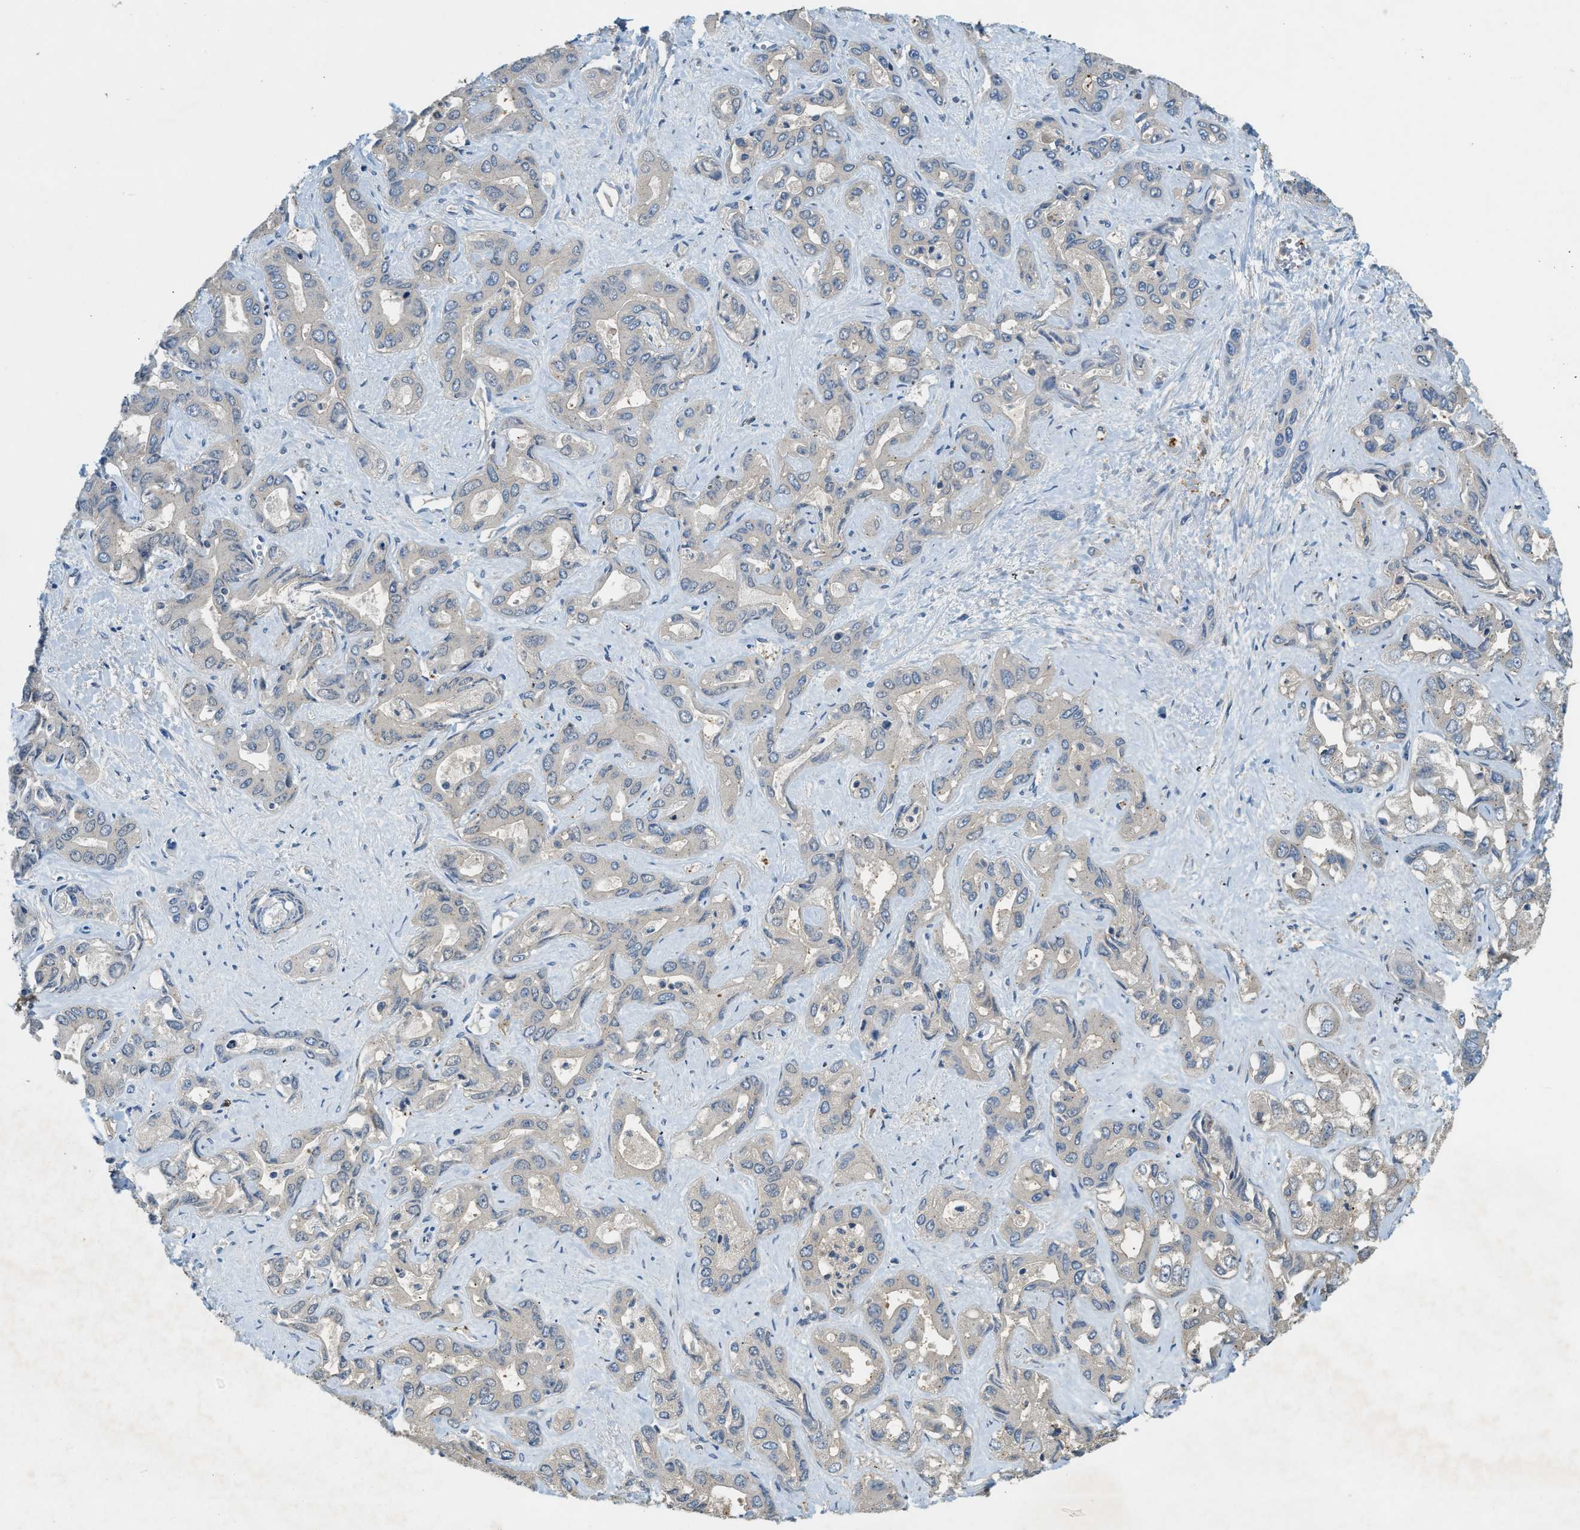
{"staining": {"intensity": "moderate", "quantity": "<25%", "location": "cytoplasmic/membranous"}, "tissue": "liver cancer", "cell_type": "Tumor cells", "image_type": "cancer", "snomed": [{"axis": "morphology", "description": "Cholangiocarcinoma"}, {"axis": "topography", "description": "Liver"}], "caption": "High-magnification brightfield microscopy of liver cholangiocarcinoma stained with DAB (brown) and counterstained with hematoxylin (blue). tumor cells exhibit moderate cytoplasmic/membranous expression is identified in approximately<25% of cells. (DAB (3,3'-diaminobenzidine) IHC with brightfield microscopy, high magnification).", "gene": "CFLAR", "patient": {"sex": "female", "age": 52}}